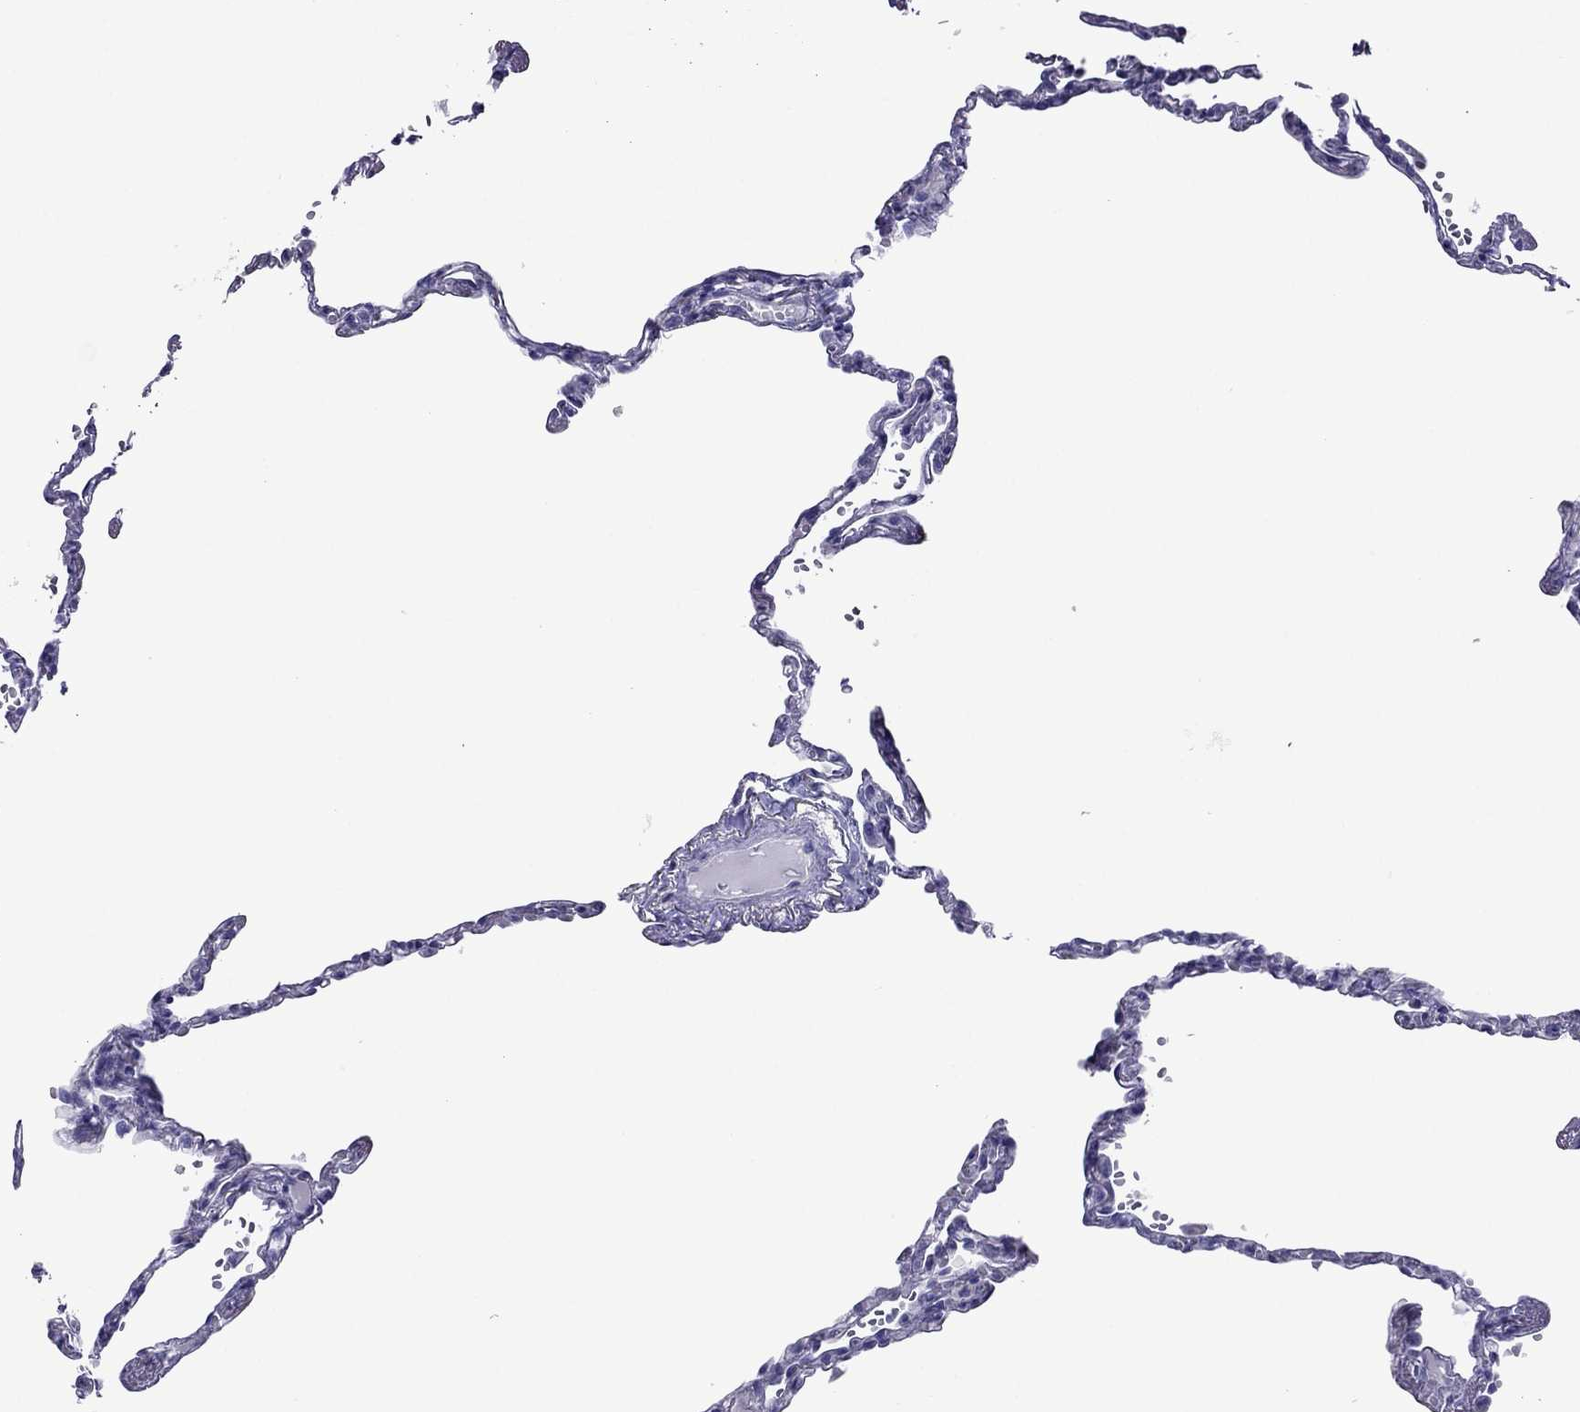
{"staining": {"intensity": "negative", "quantity": "none", "location": "none"}, "tissue": "lung", "cell_type": "Alveolar cells", "image_type": "normal", "snomed": [{"axis": "morphology", "description": "Normal tissue, NOS"}, {"axis": "topography", "description": "Lung"}], "caption": "Immunohistochemistry (IHC) histopathology image of benign lung stained for a protein (brown), which demonstrates no staining in alveolar cells.", "gene": "PCDHA6", "patient": {"sex": "male", "age": 78}}